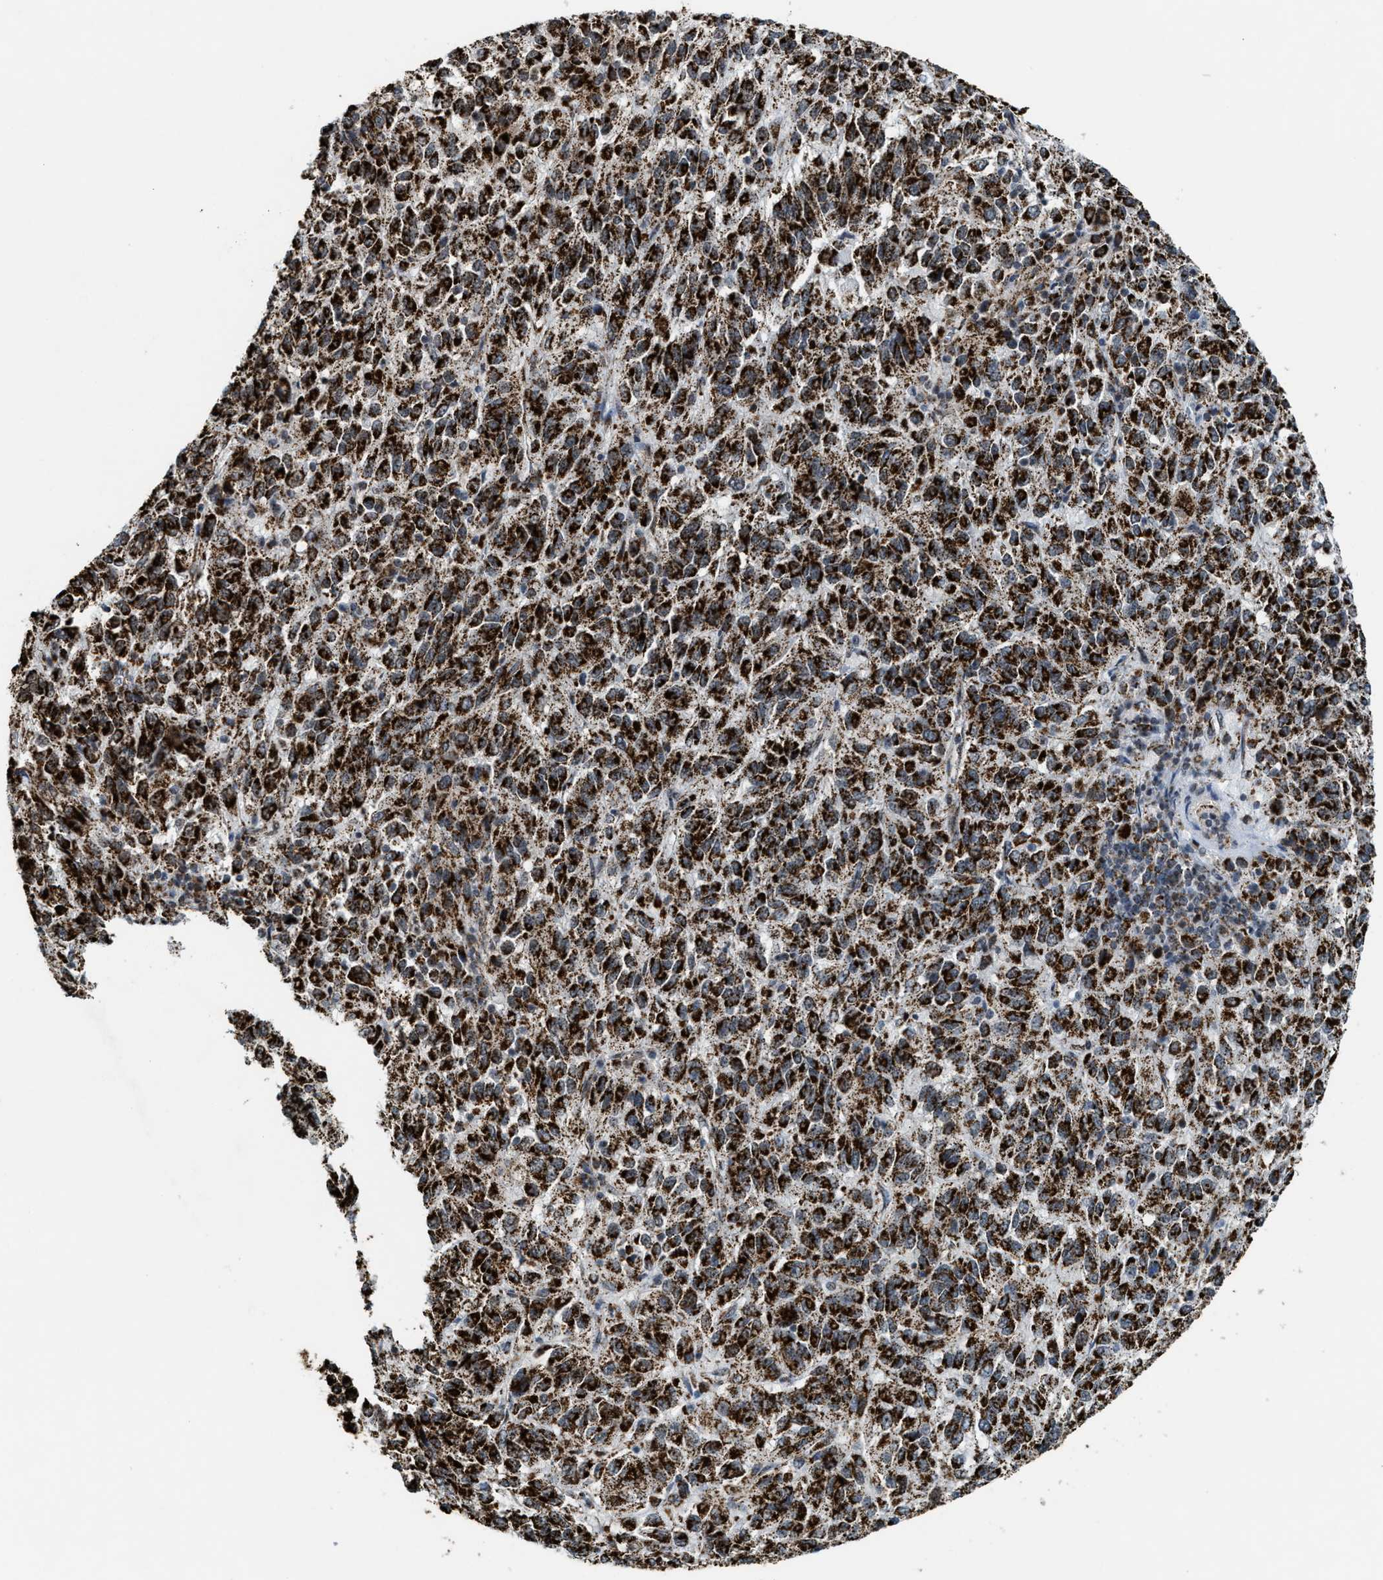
{"staining": {"intensity": "strong", "quantity": ">75%", "location": "cytoplasmic/membranous"}, "tissue": "melanoma", "cell_type": "Tumor cells", "image_type": "cancer", "snomed": [{"axis": "morphology", "description": "Malignant melanoma, Metastatic site"}, {"axis": "topography", "description": "Lung"}], "caption": "Immunohistochemistry of malignant melanoma (metastatic site) displays high levels of strong cytoplasmic/membranous positivity in about >75% of tumor cells.", "gene": "HIBADH", "patient": {"sex": "male", "age": 64}}